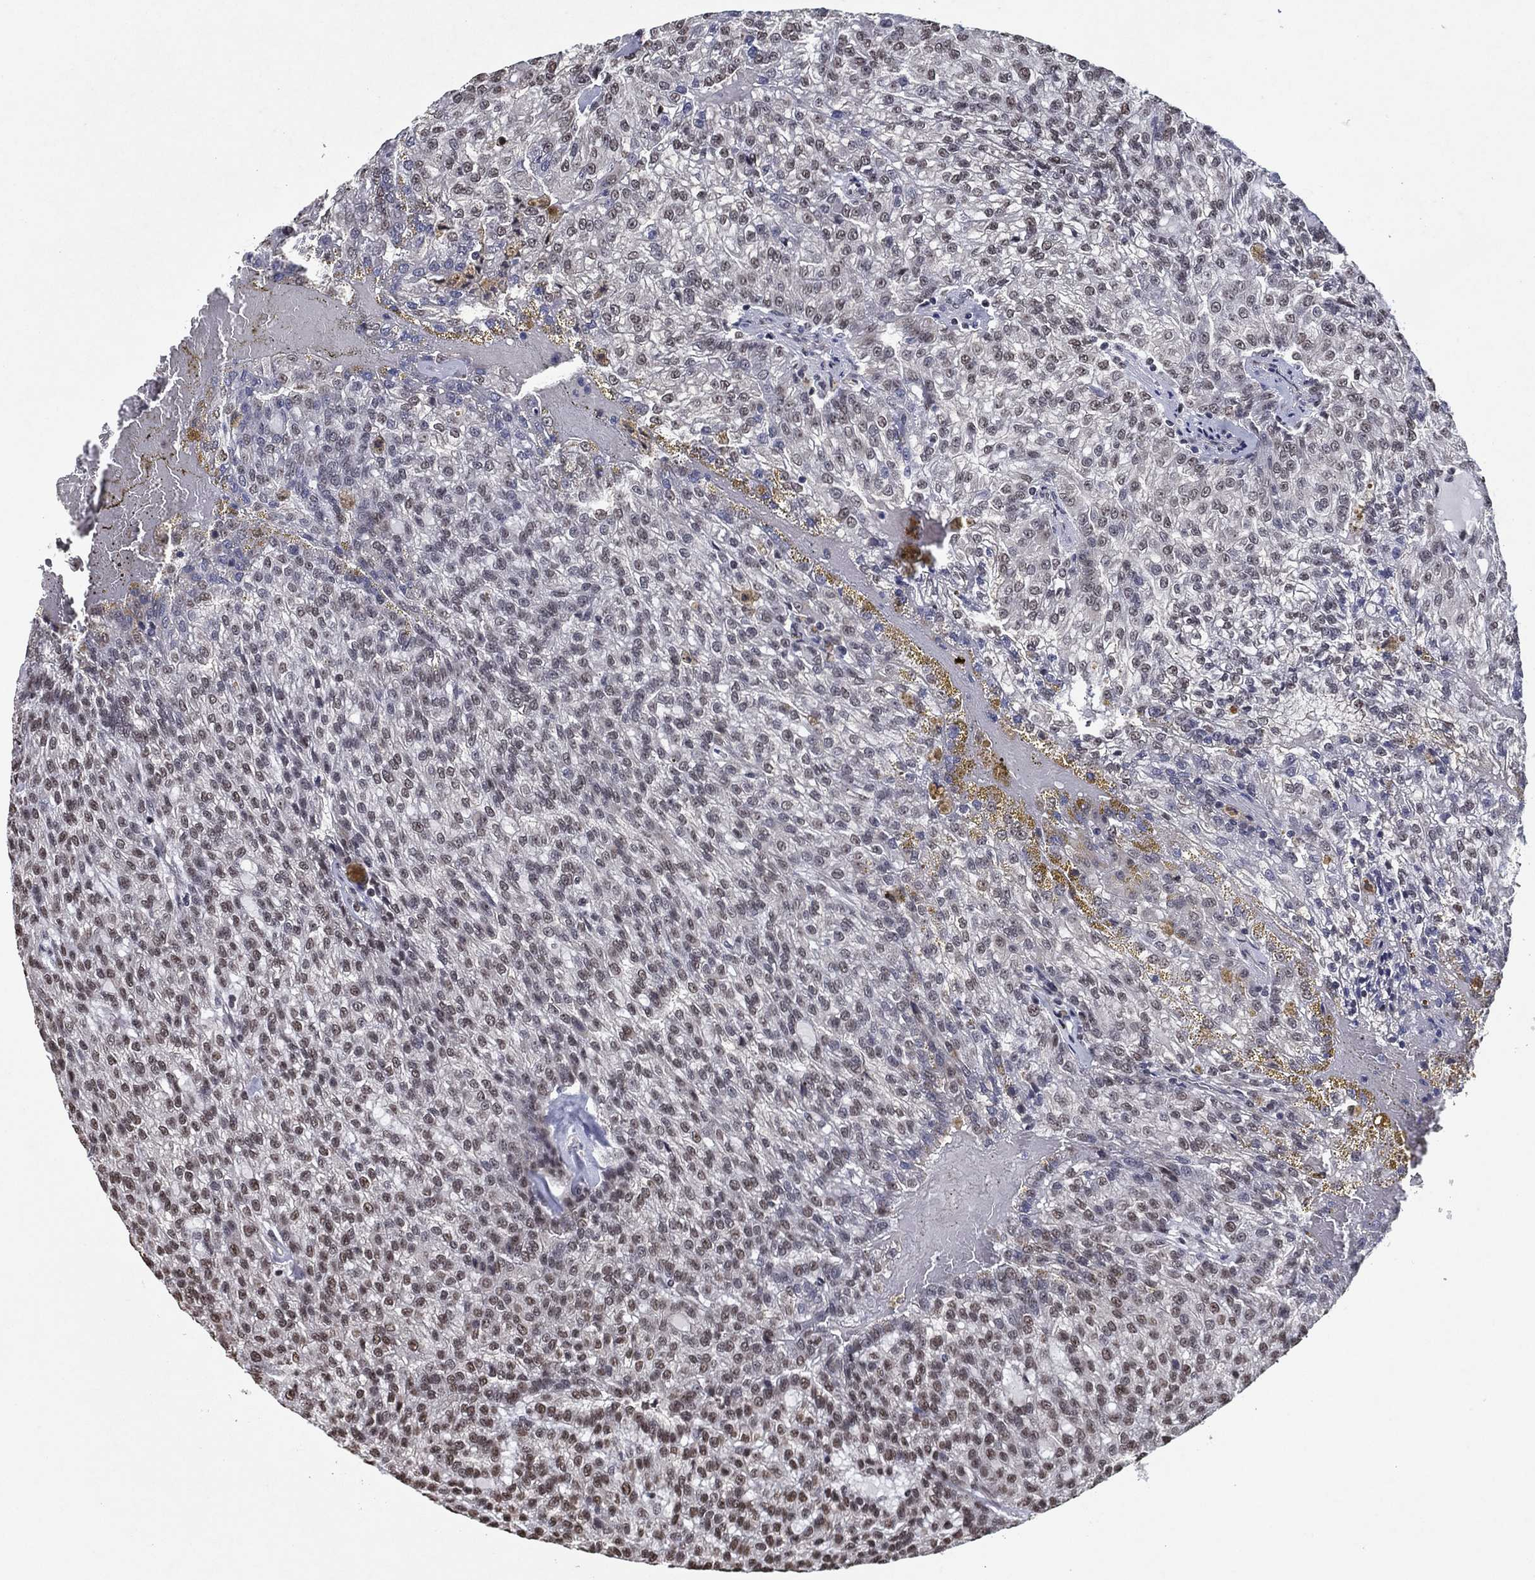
{"staining": {"intensity": "moderate", "quantity": "<25%", "location": "nuclear"}, "tissue": "renal cancer", "cell_type": "Tumor cells", "image_type": "cancer", "snomed": [{"axis": "morphology", "description": "Adenocarcinoma, NOS"}, {"axis": "topography", "description": "Kidney"}], "caption": "An image showing moderate nuclear positivity in approximately <25% of tumor cells in adenocarcinoma (renal), as visualized by brown immunohistochemical staining.", "gene": "ZBTB42", "patient": {"sex": "male", "age": 63}}